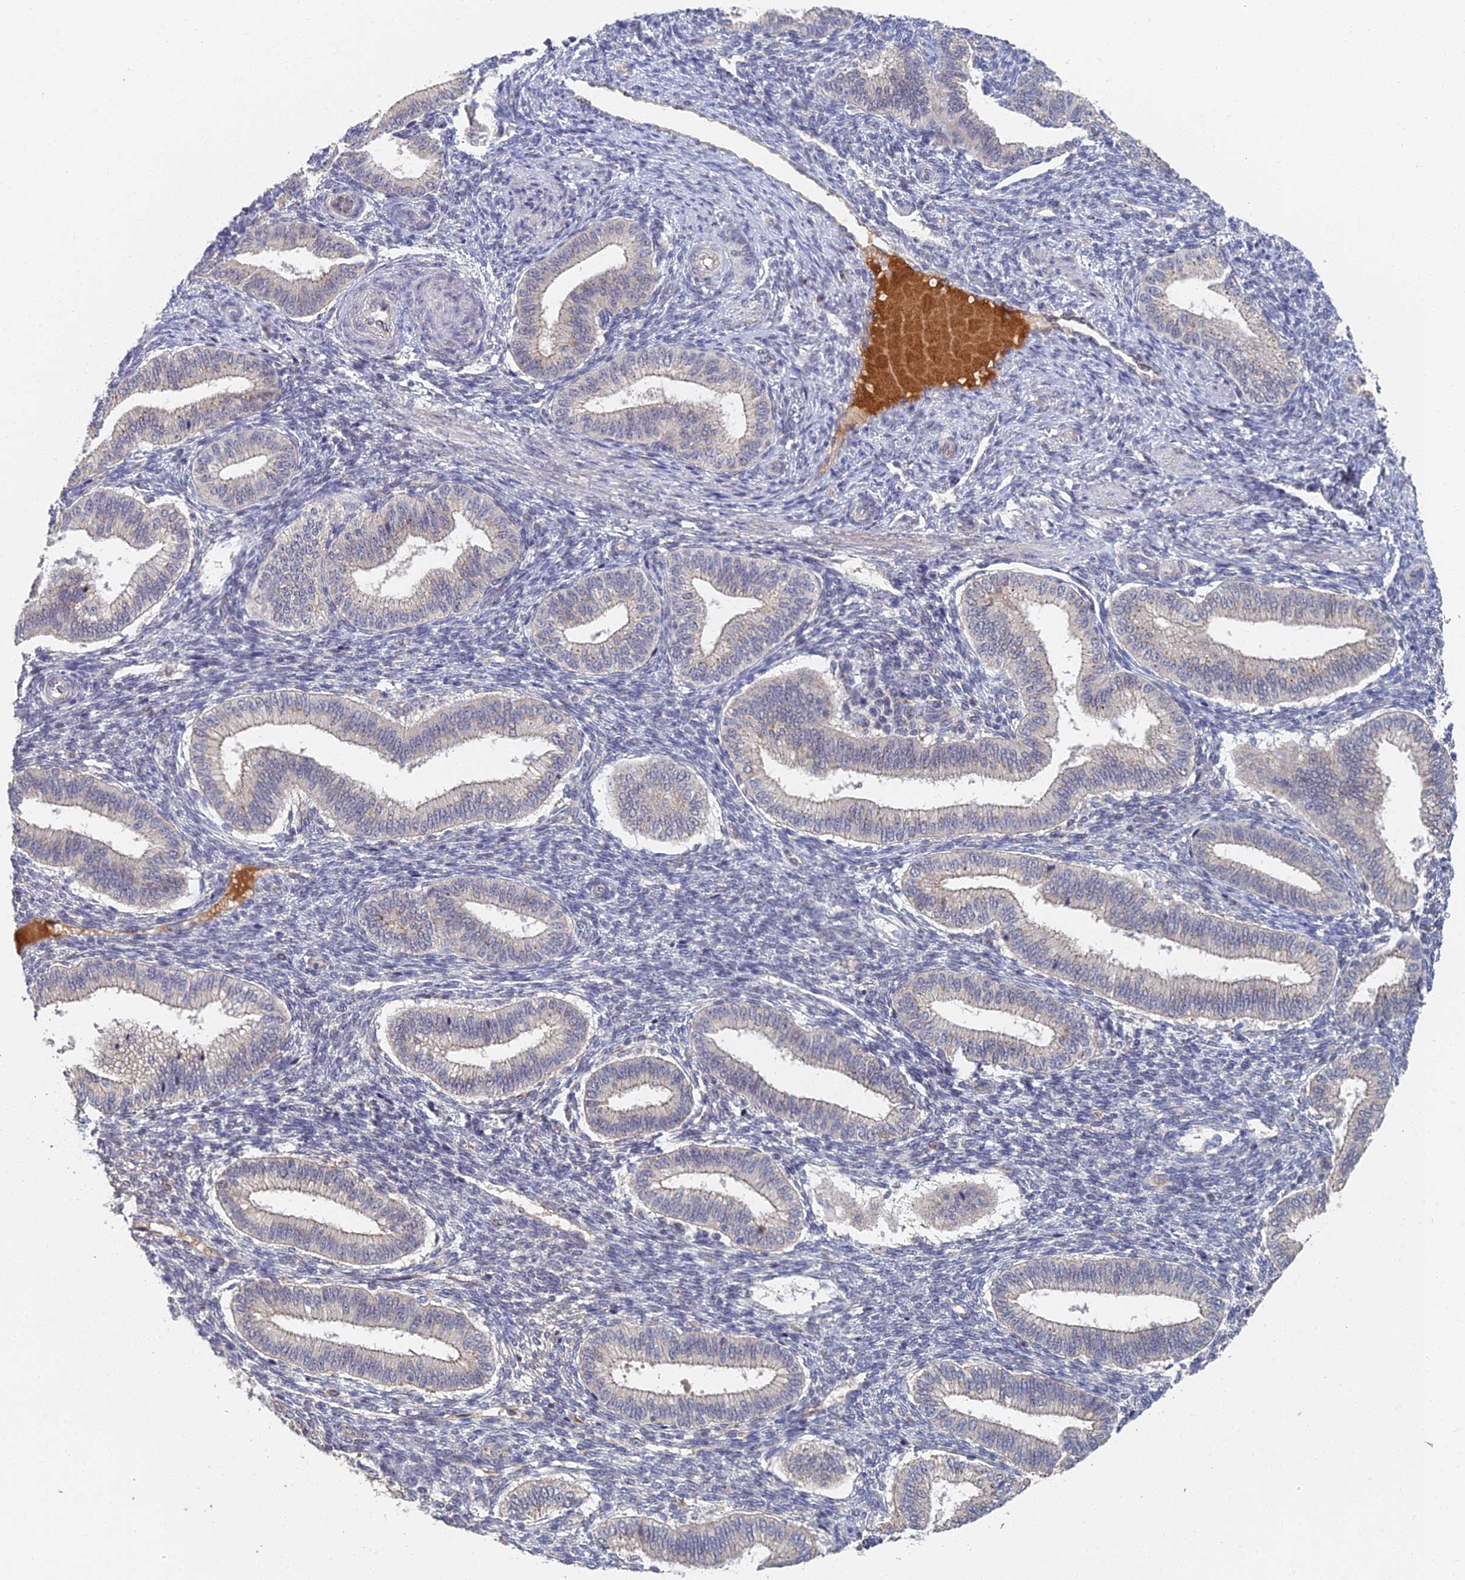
{"staining": {"intensity": "negative", "quantity": "none", "location": "none"}, "tissue": "endometrium", "cell_type": "Cells in endometrial stroma", "image_type": "normal", "snomed": [{"axis": "morphology", "description": "Normal tissue, NOS"}, {"axis": "topography", "description": "Endometrium"}], "caption": "The histopathology image reveals no significant positivity in cells in endometrial stroma of endometrium.", "gene": "GPATCH1", "patient": {"sex": "female", "age": 39}}